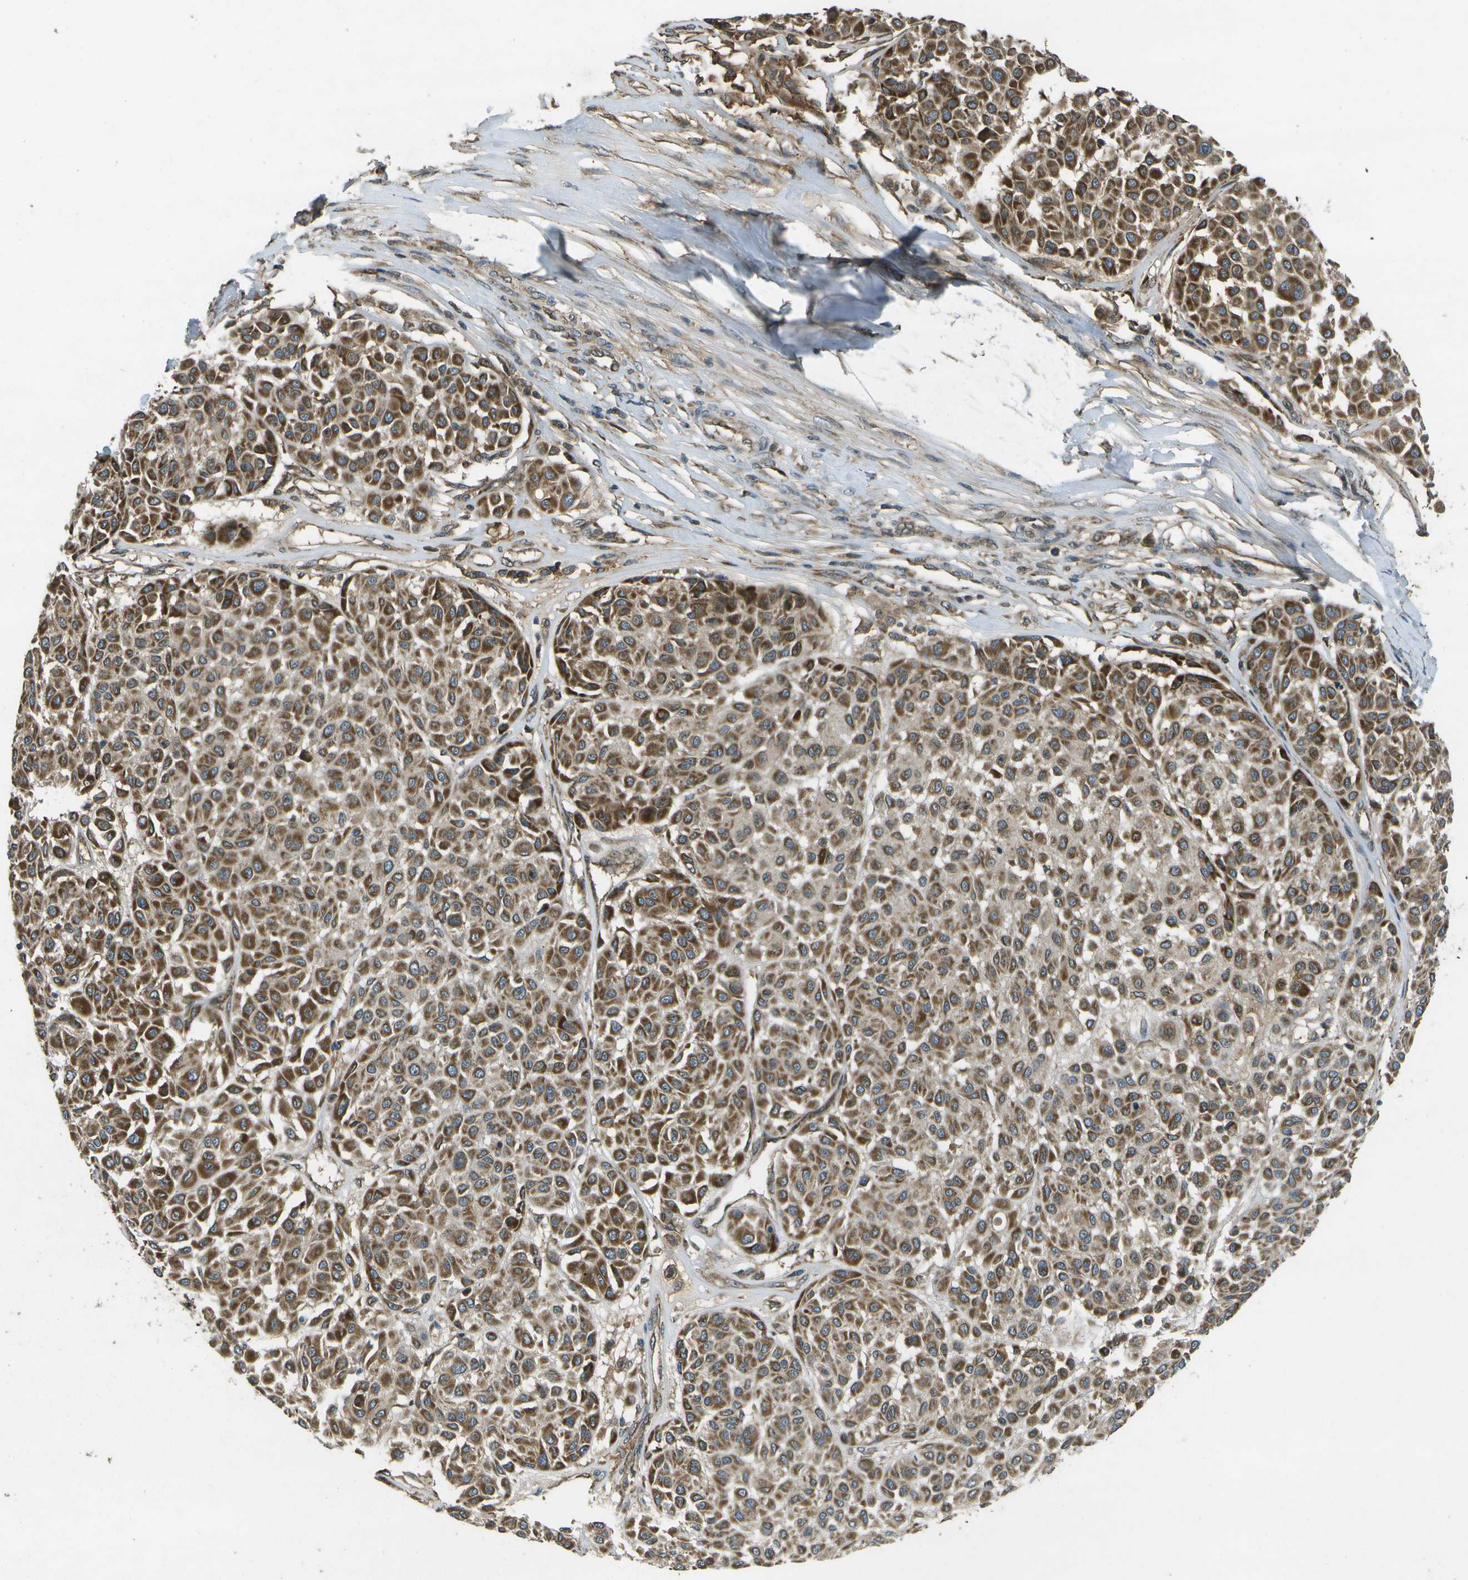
{"staining": {"intensity": "moderate", "quantity": ">75%", "location": "cytoplasmic/membranous"}, "tissue": "melanoma", "cell_type": "Tumor cells", "image_type": "cancer", "snomed": [{"axis": "morphology", "description": "Malignant melanoma, Metastatic site"}, {"axis": "topography", "description": "Soft tissue"}], "caption": "Human melanoma stained for a protein (brown) exhibits moderate cytoplasmic/membranous positive positivity in about >75% of tumor cells.", "gene": "HFE", "patient": {"sex": "male", "age": 41}}